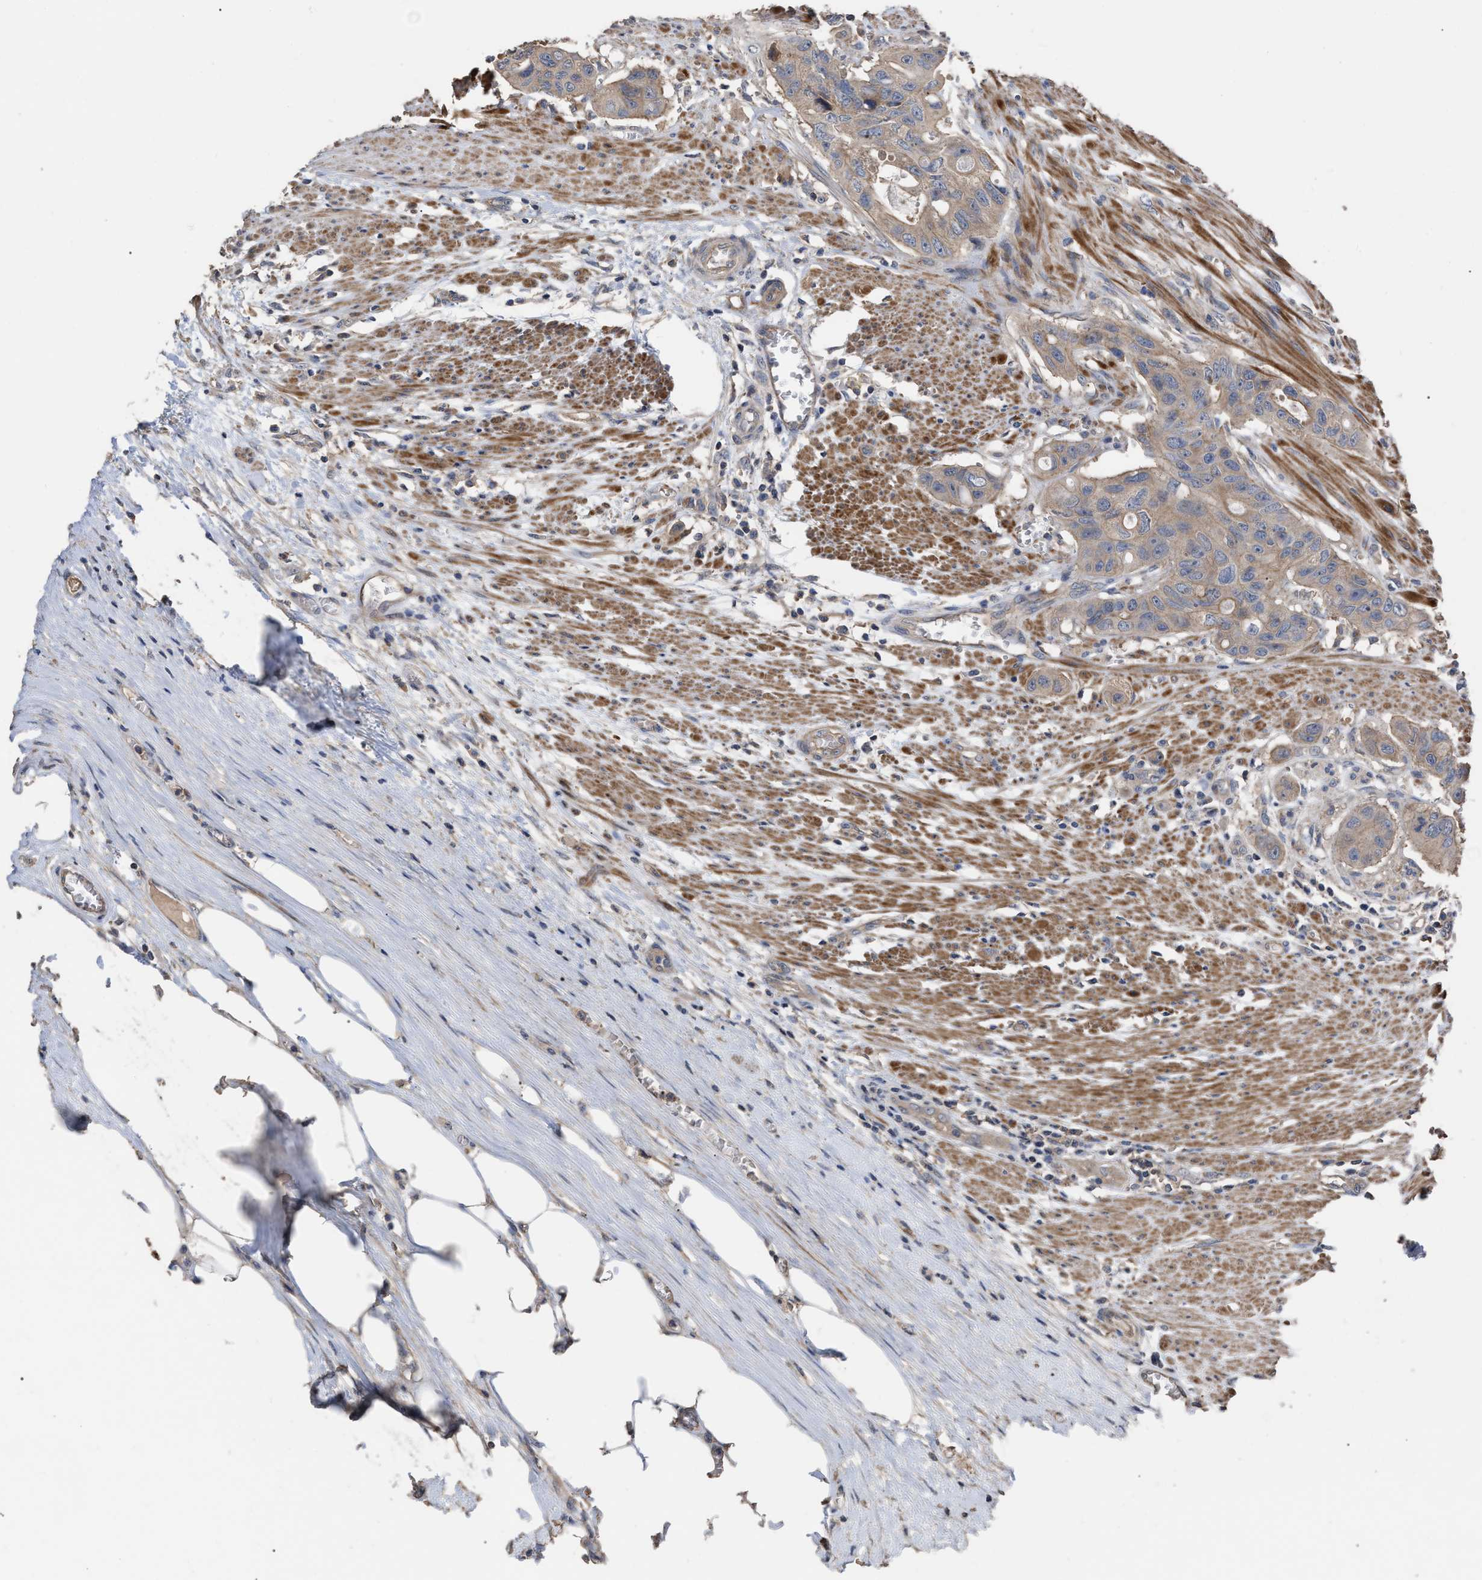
{"staining": {"intensity": "moderate", "quantity": ">75%", "location": "cytoplasmic/membranous"}, "tissue": "colorectal cancer", "cell_type": "Tumor cells", "image_type": "cancer", "snomed": [{"axis": "morphology", "description": "Adenocarcinoma, NOS"}, {"axis": "topography", "description": "Colon"}], "caption": "This is a photomicrograph of IHC staining of colorectal cancer, which shows moderate staining in the cytoplasmic/membranous of tumor cells.", "gene": "BTN2A1", "patient": {"sex": "female", "age": 57}}